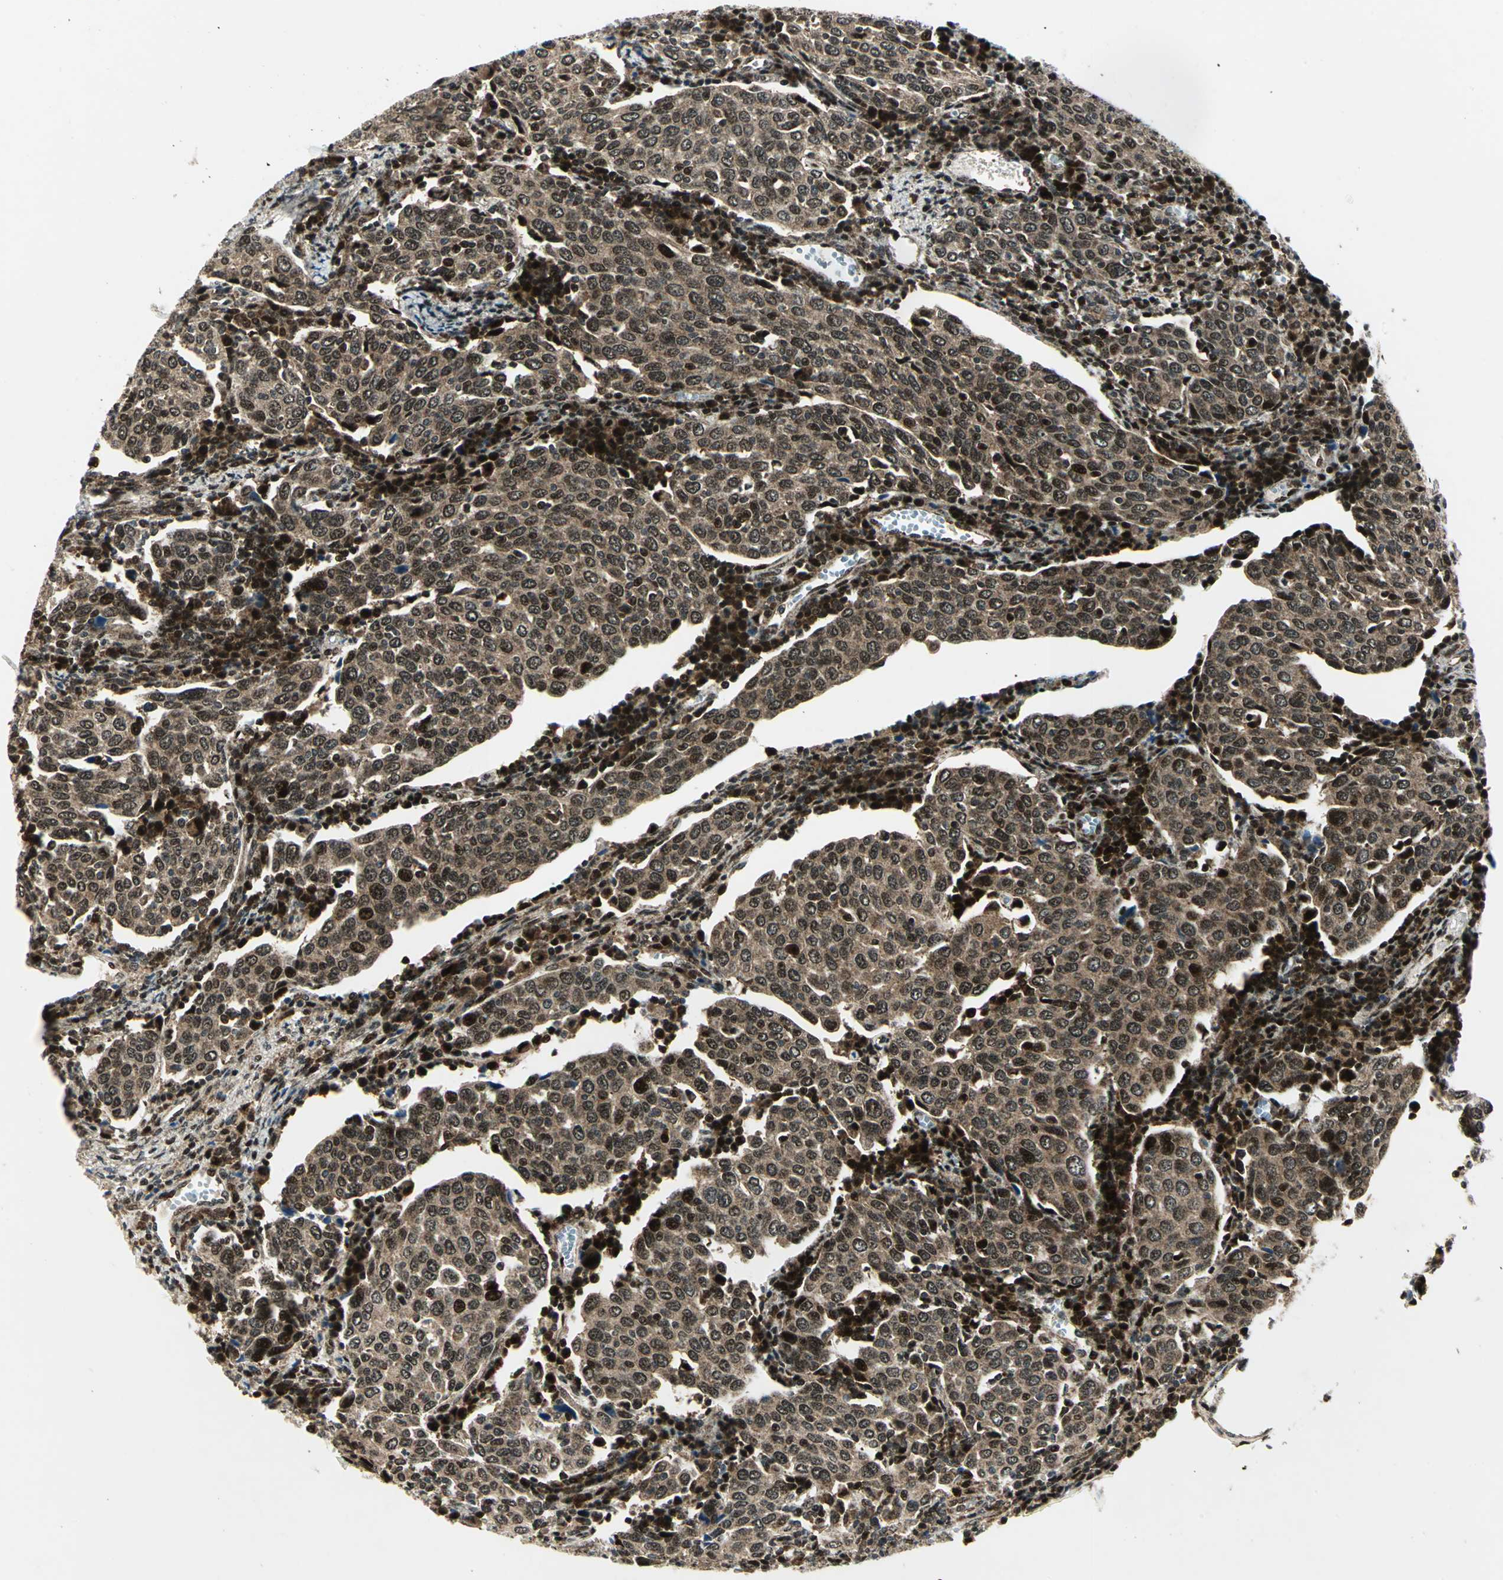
{"staining": {"intensity": "moderate", "quantity": ">75%", "location": "cytoplasmic/membranous,nuclear"}, "tissue": "cervical cancer", "cell_type": "Tumor cells", "image_type": "cancer", "snomed": [{"axis": "morphology", "description": "Squamous cell carcinoma, NOS"}, {"axis": "topography", "description": "Cervix"}], "caption": "A brown stain highlights moderate cytoplasmic/membranous and nuclear positivity of a protein in cervical cancer (squamous cell carcinoma) tumor cells.", "gene": "COPS5", "patient": {"sex": "female", "age": 40}}